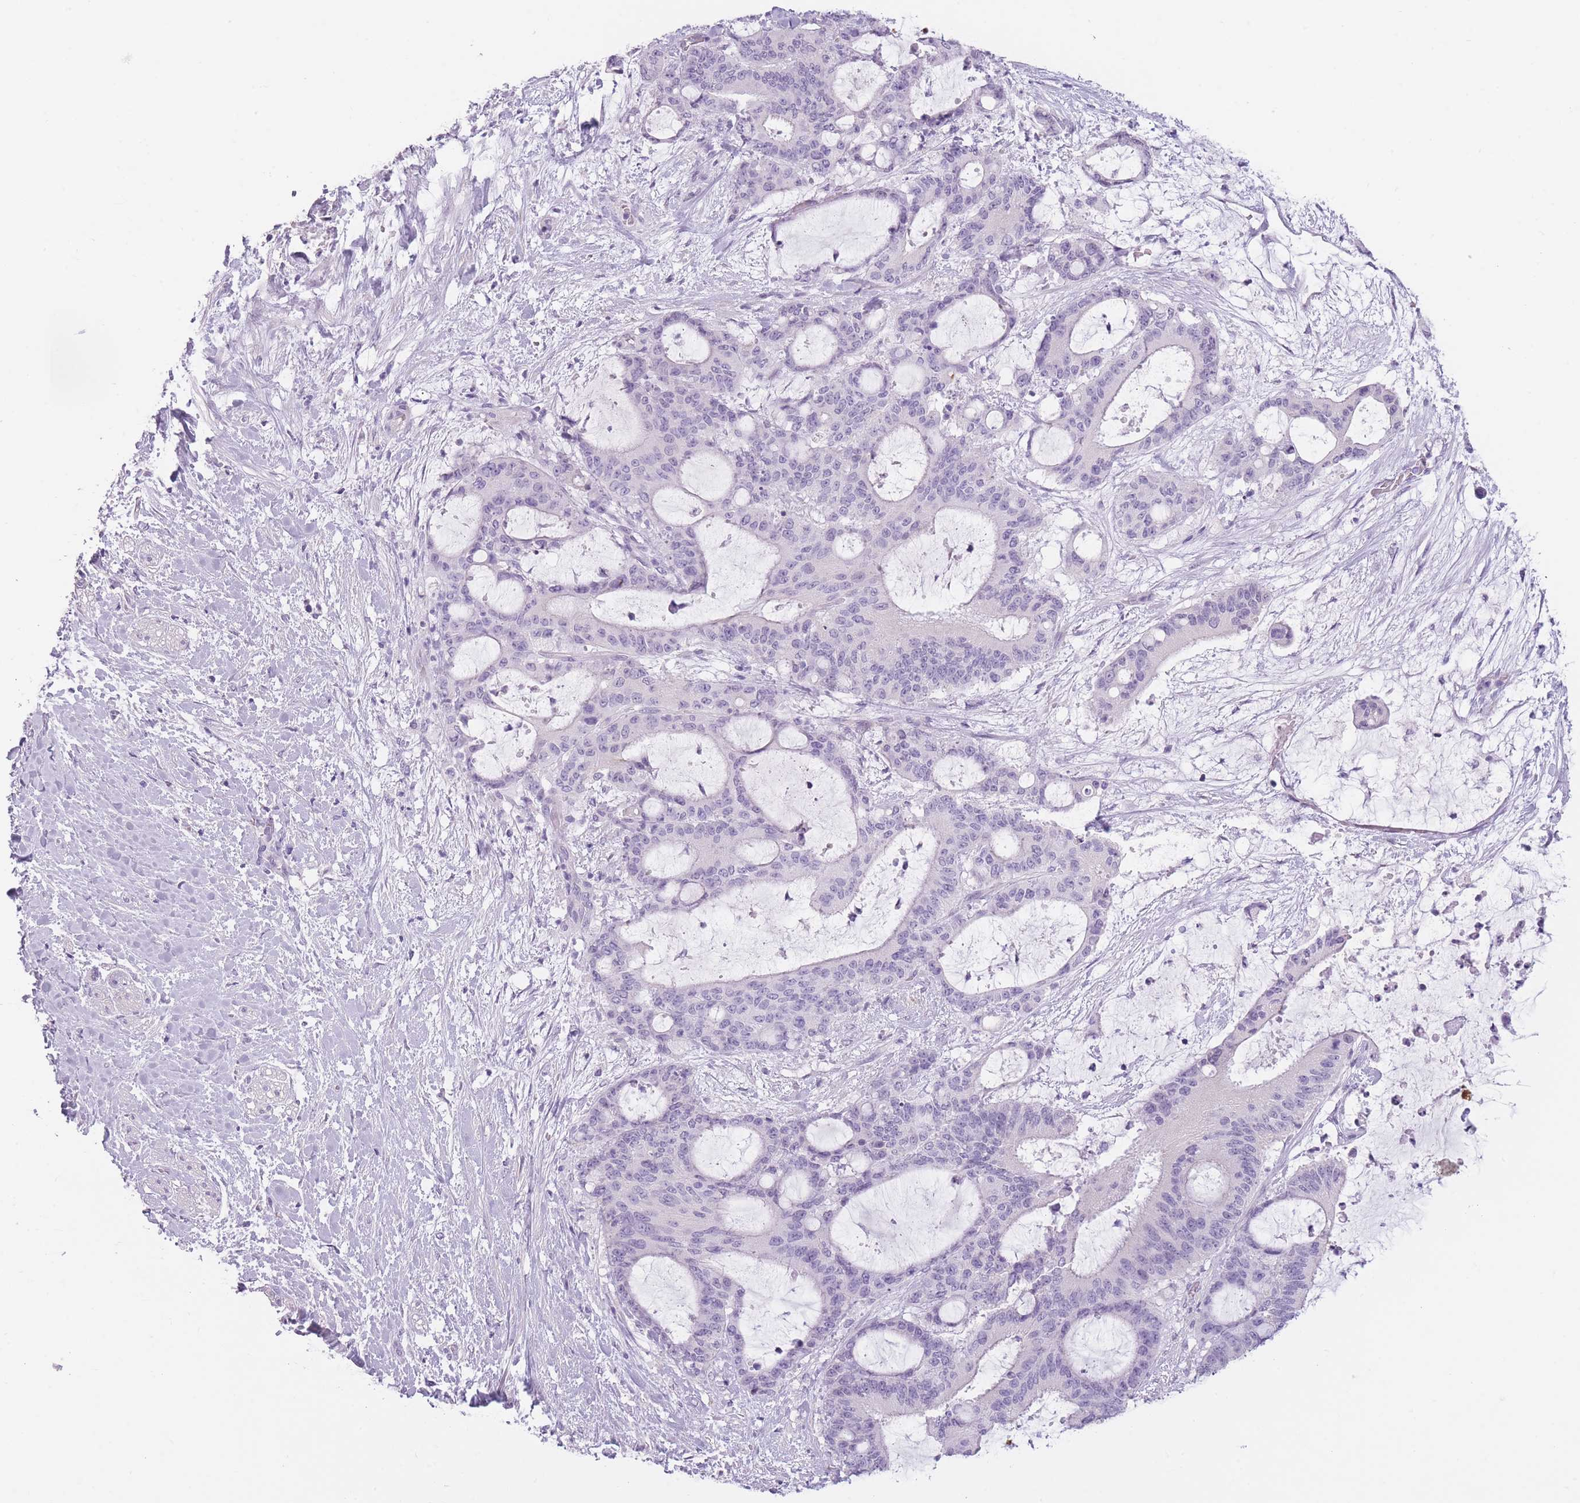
{"staining": {"intensity": "negative", "quantity": "none", "location": "none"}, "tissue": "liver cancer", "cell_type": "Tumor cells", "image_type": "cancer", "snomed": [{"axis": "morphology", "description": "Normal tissue, NOS"}, {"axis": "morphology", "description": "Cholangiocarcinoma"}, {"axis": "topography", "description": "Liver"}, {"axis": "topography", "description": "Peripheral nerve tissue"}], "caption": "High power microscopy histopathology image of an immunohistochemistry micrograph of liver cancer (cholangiocarcinoma), revealing no significant staining in tumor cells.", "gene": "TMEM236", "patient": {"sex": "female", "age": 73}}